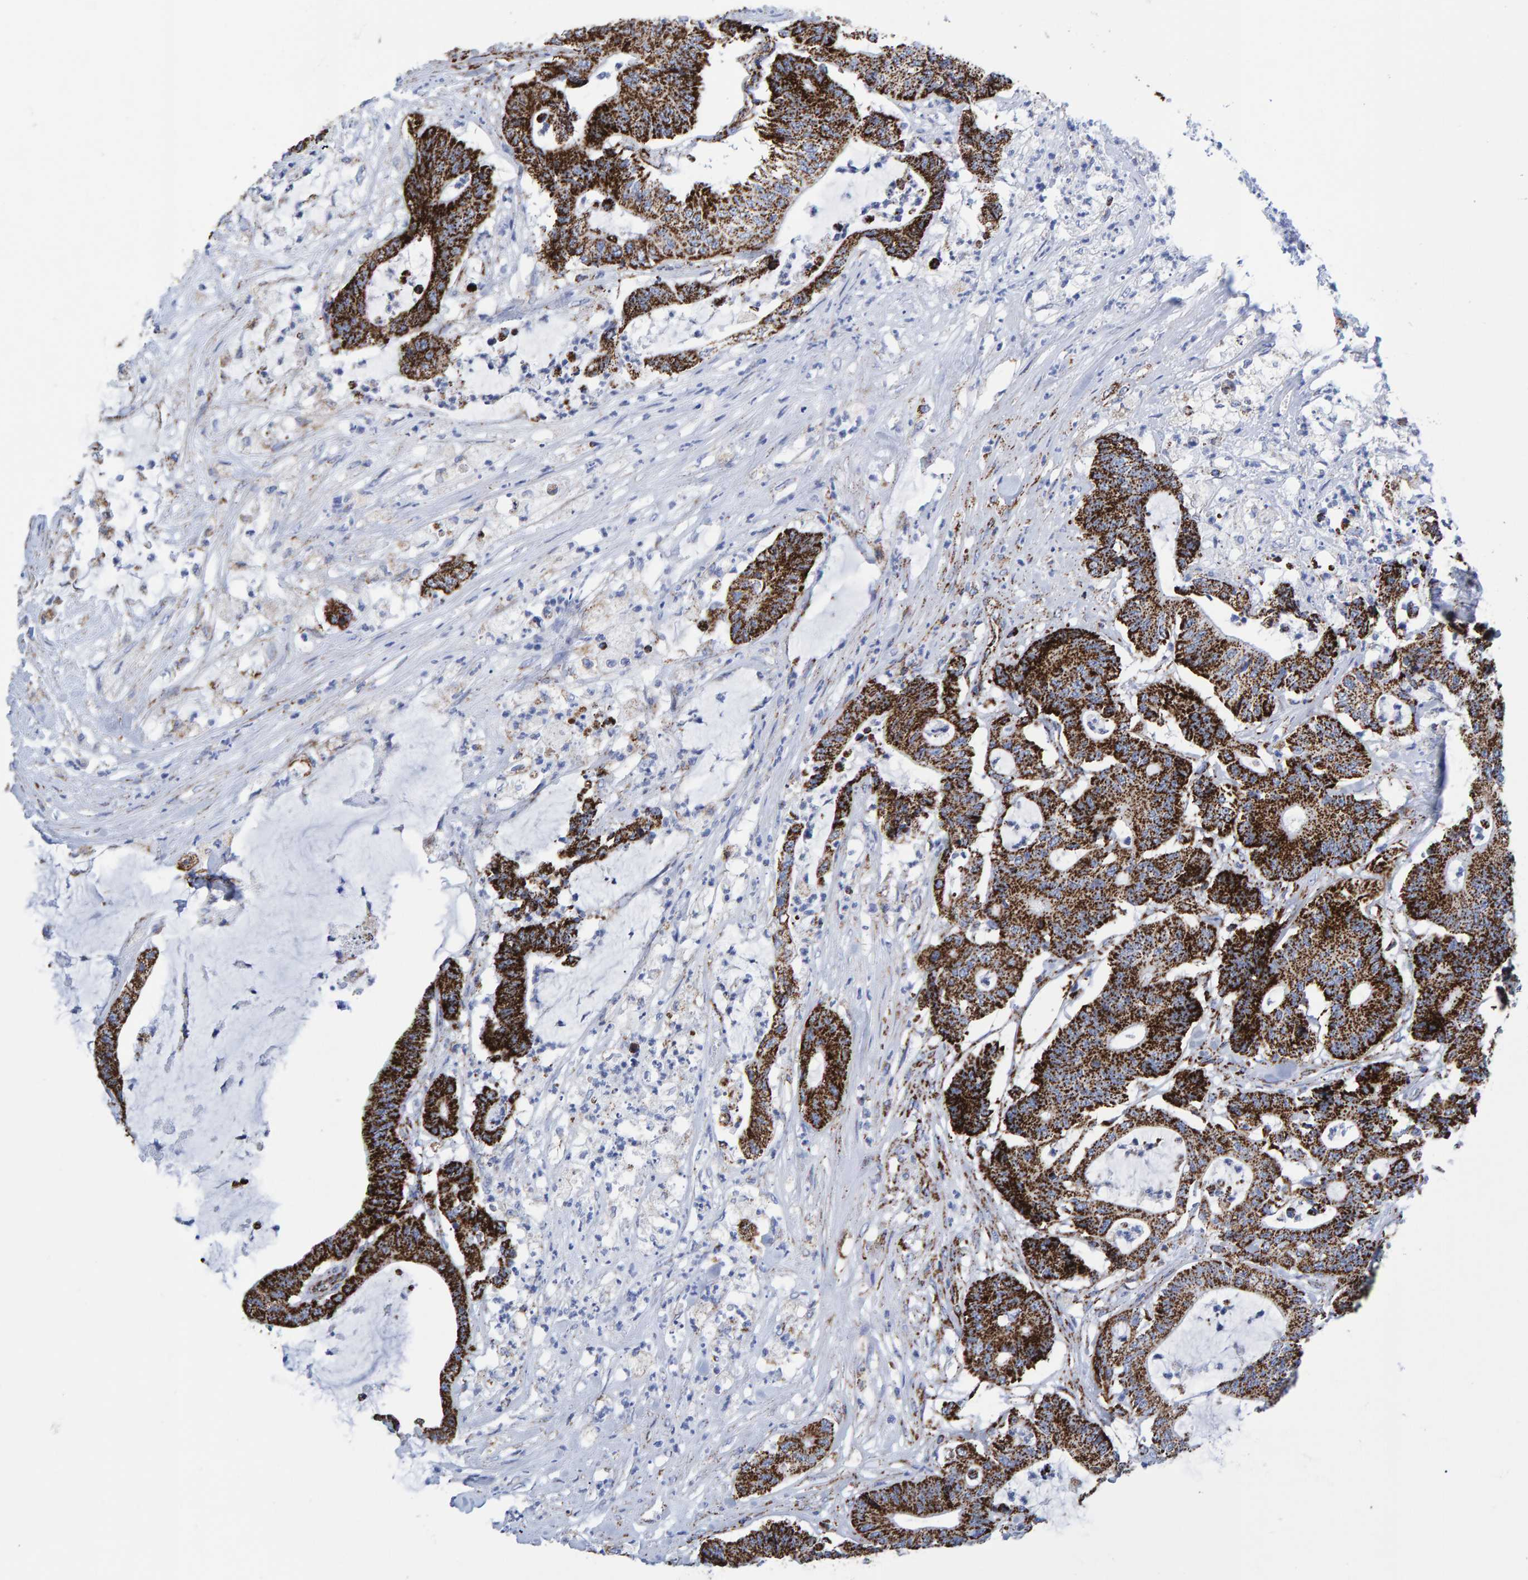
{"staining": {"intensity": "strong", "quantity": ">75%", "location": "cytoplasmic/membranous"}, "tissue": "colorectal cancer", "cell_type": "Tumor cells", "image_type": "cancer", "snomed": [{"axis": "morphology", "description": "Adenocarcinoma, NOS"}, {"axis": "topography", "description": "Colon"}], "caption": "IHC of human colorectal cancer demonstrates high levels of strong cytoplasmic/membranous expression in approximately >75% of tumor cells.", "gene": "ENSG00000262660", "patient": {"sex": "female", "age": 84}}